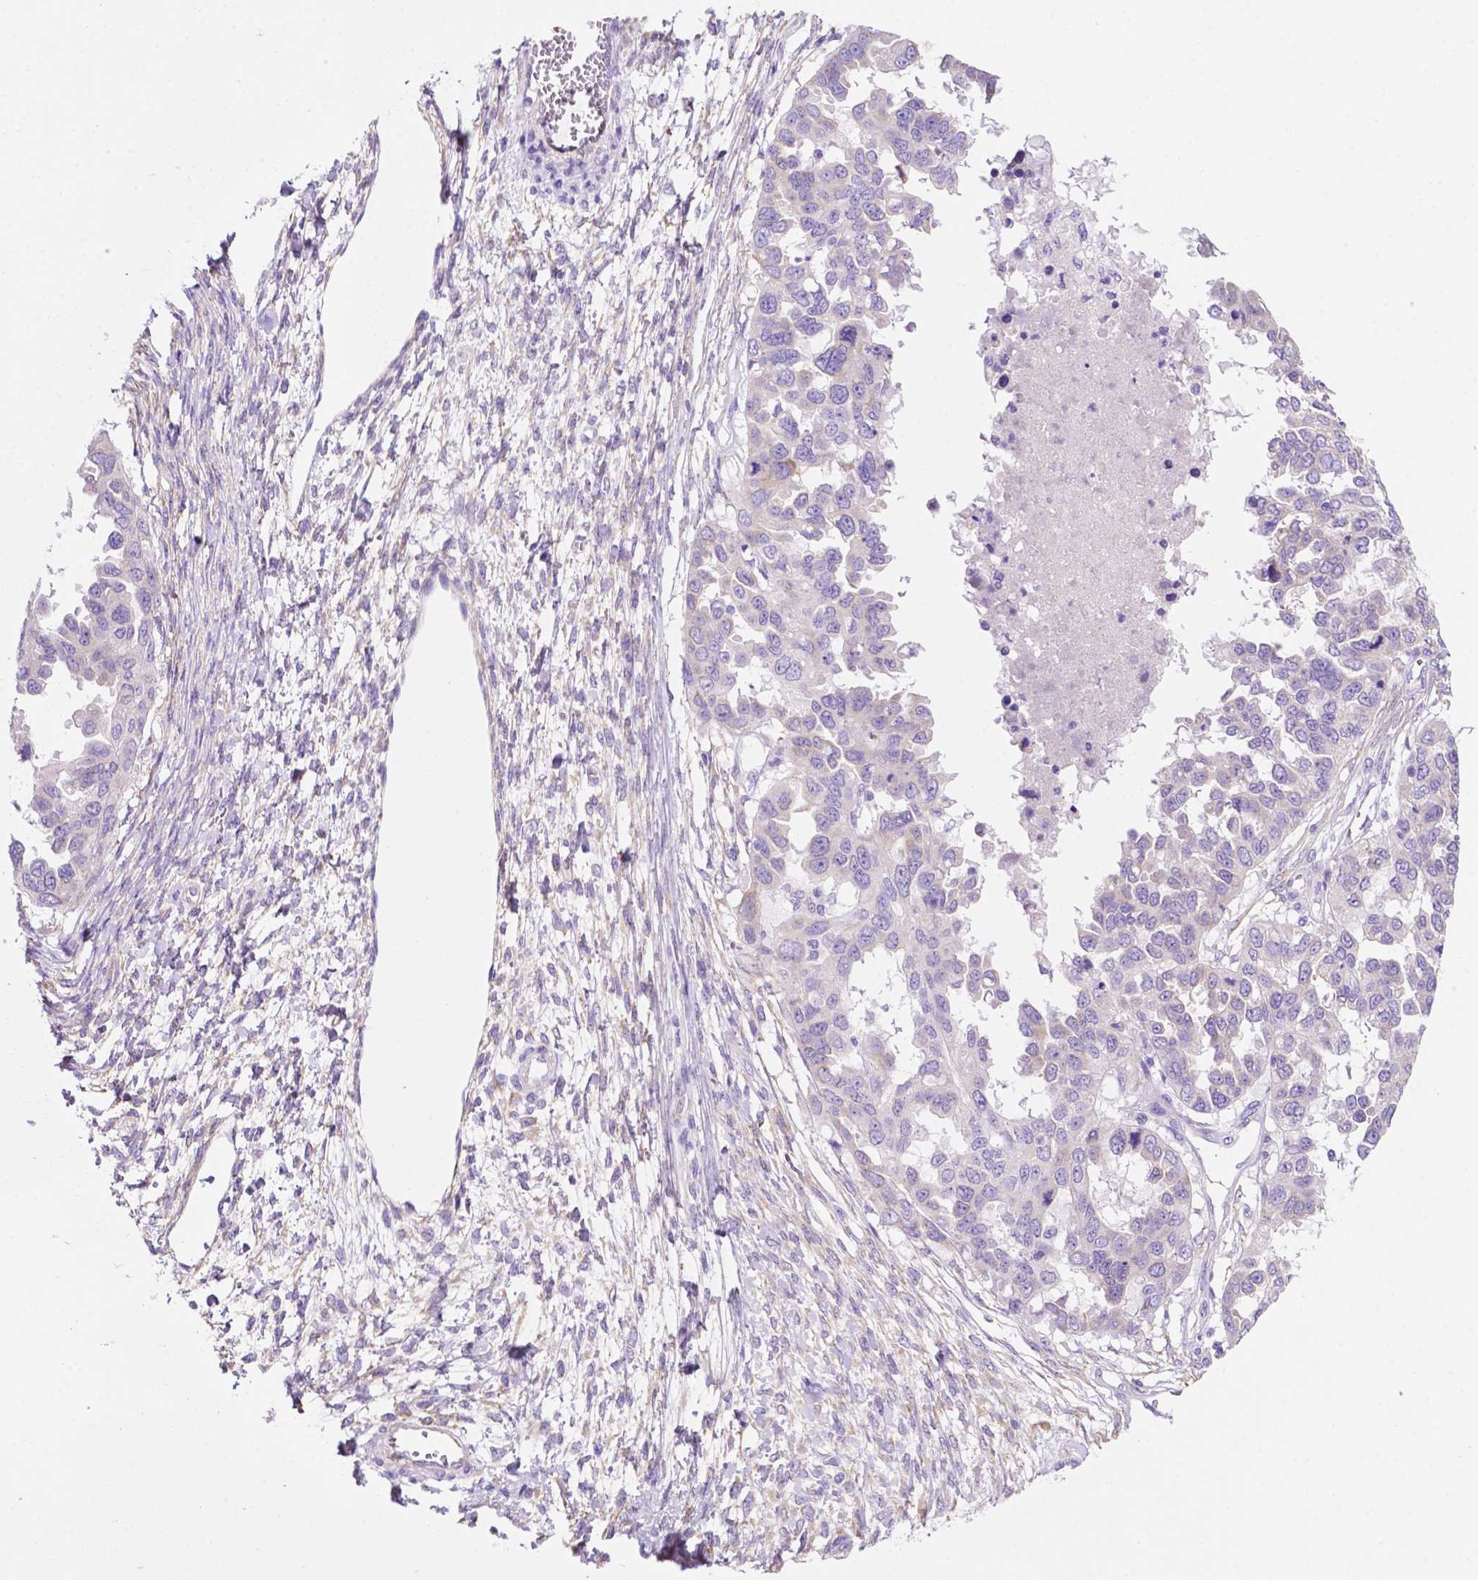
{"staining": {"intensity": "negative", "quantity": "none", "location": "none"}, "tissue": "ovarian cancer", "cell_type": "Tumor cells", "image_type": "cancer", "snomed": [{"axis": "morphology", "description": "Cystadenocarcinoma, serous, NOS"}, {"axis": "topography", "description": "Ovary"}], "caption": "IHC photomicrograph of neoplastic tissue: human ovarian serous cystadenocarcinoma stained with DAB (3,3'-diaminobenzidine) displays no significant protein positivity in tumor cells.", "gene": "CEACAM7", "patient": {"sex": "female", "age": 53}}